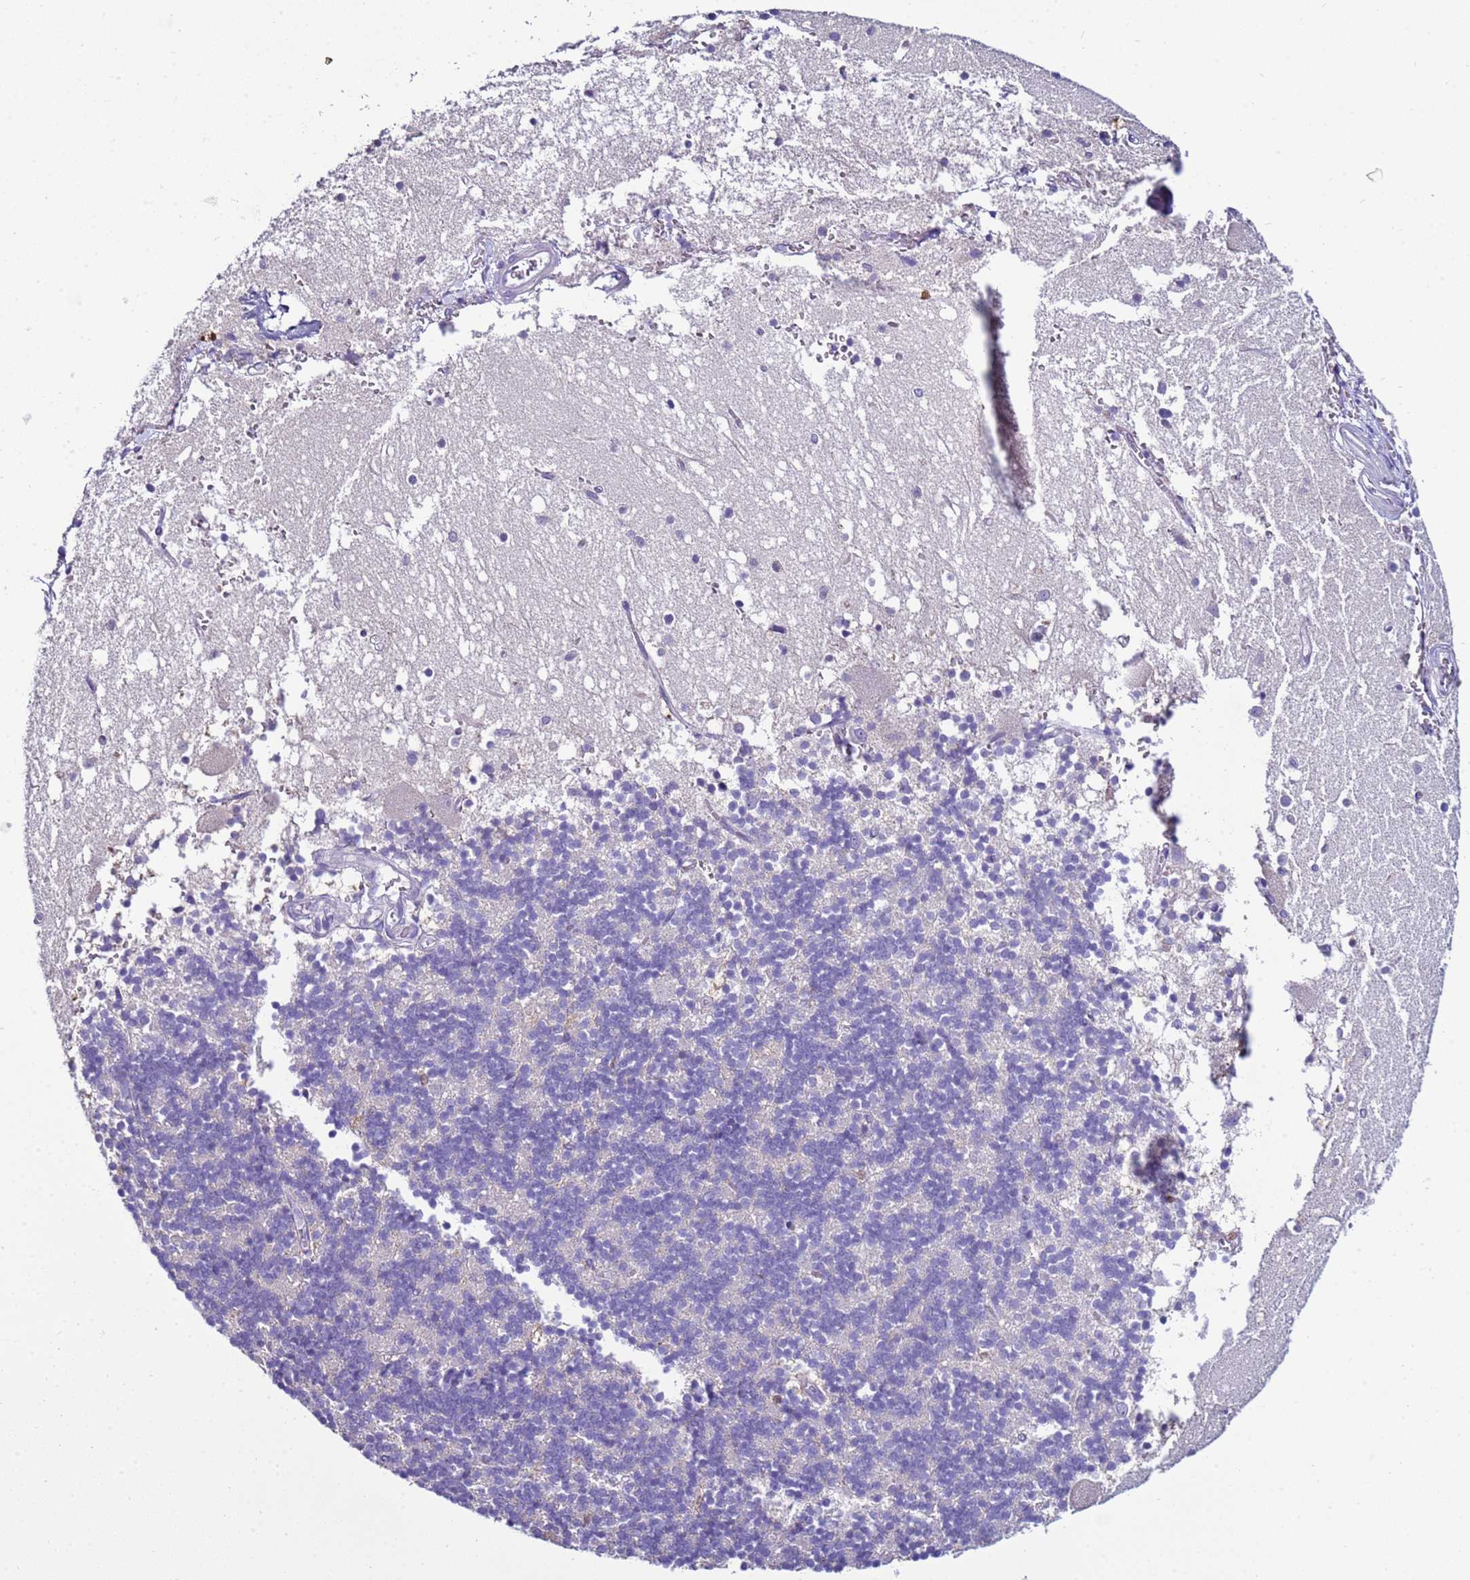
{"staining": {"intensity": "negative", "quantity": "none", "location": "none"}, "tissue": "cerebellum", "cell_type": "Cells in granular layer", "image_type": "normal", "snomed": [{"axis": "morphology", "description": "Normal tissue, NOS"}, {"axis": "topography", "description": "Cerebellum"}], "caption": "Immunohistochemistry of benign human cerebellum displays no staining in cells in granular layer.", "gene": "TRIM51G", "patient": {"sex": "male", "age": 54}}